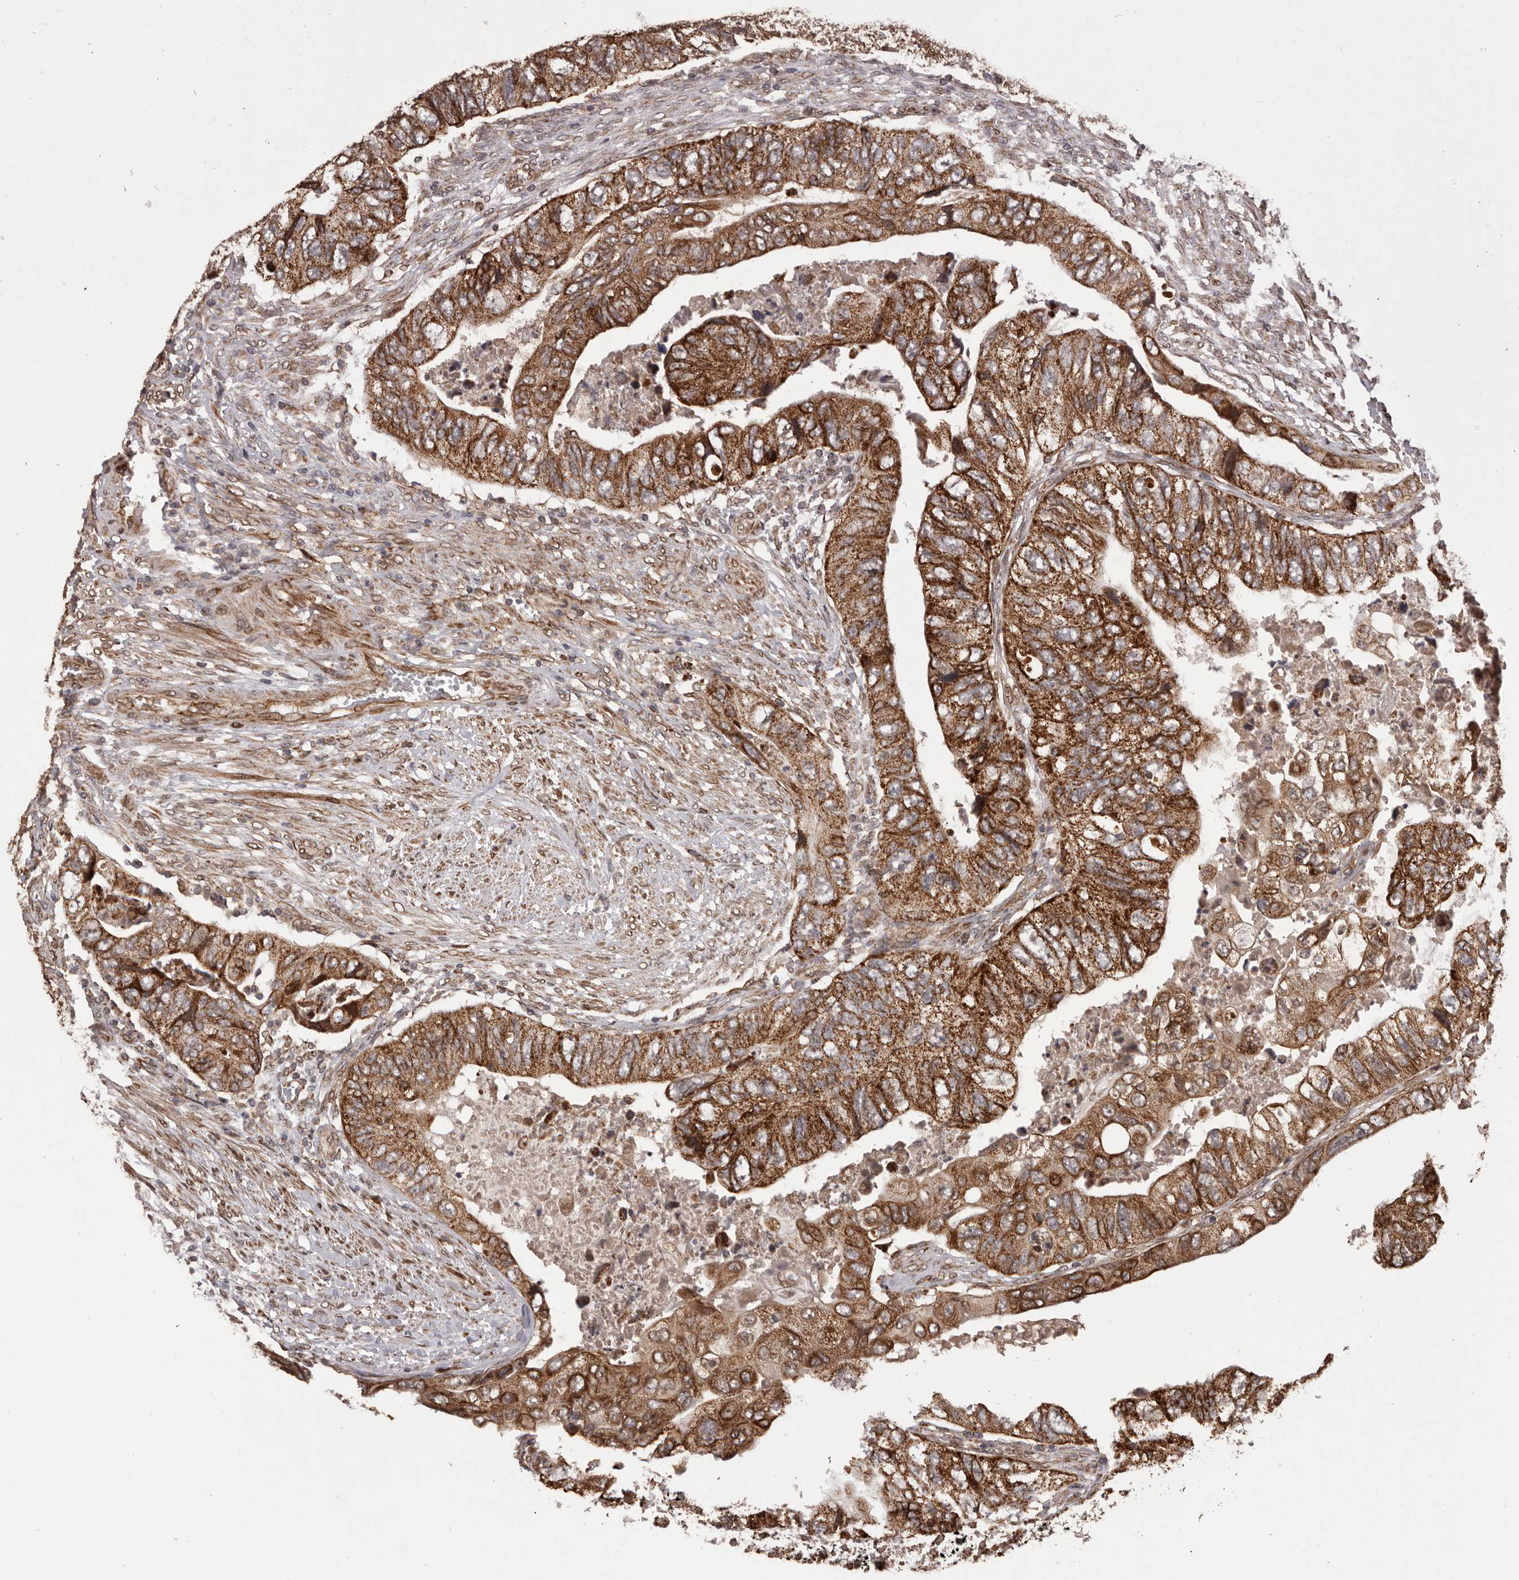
{"staining": {"intensity": "strong", "quantity": ">75%", "location": "cytoplasmic/membranous"}, "tissue": "colorectal cancer", "cell_type": "Tumor cells", "image_type": "cancer", "snomed": [{"axis": "morphology", "description": "Adenocarcinoma, NOS"}, {"axis": "topography", "description": "Rectum"}], "caption": "Human colorectal adenocarcinoma stained for a protein (brown) shows strong cytoplasmic/membranous positive staining in approximately >75% of tumor cells.", "gene": "CHRM2", "patient": {"sex": "male", "age": 63}}